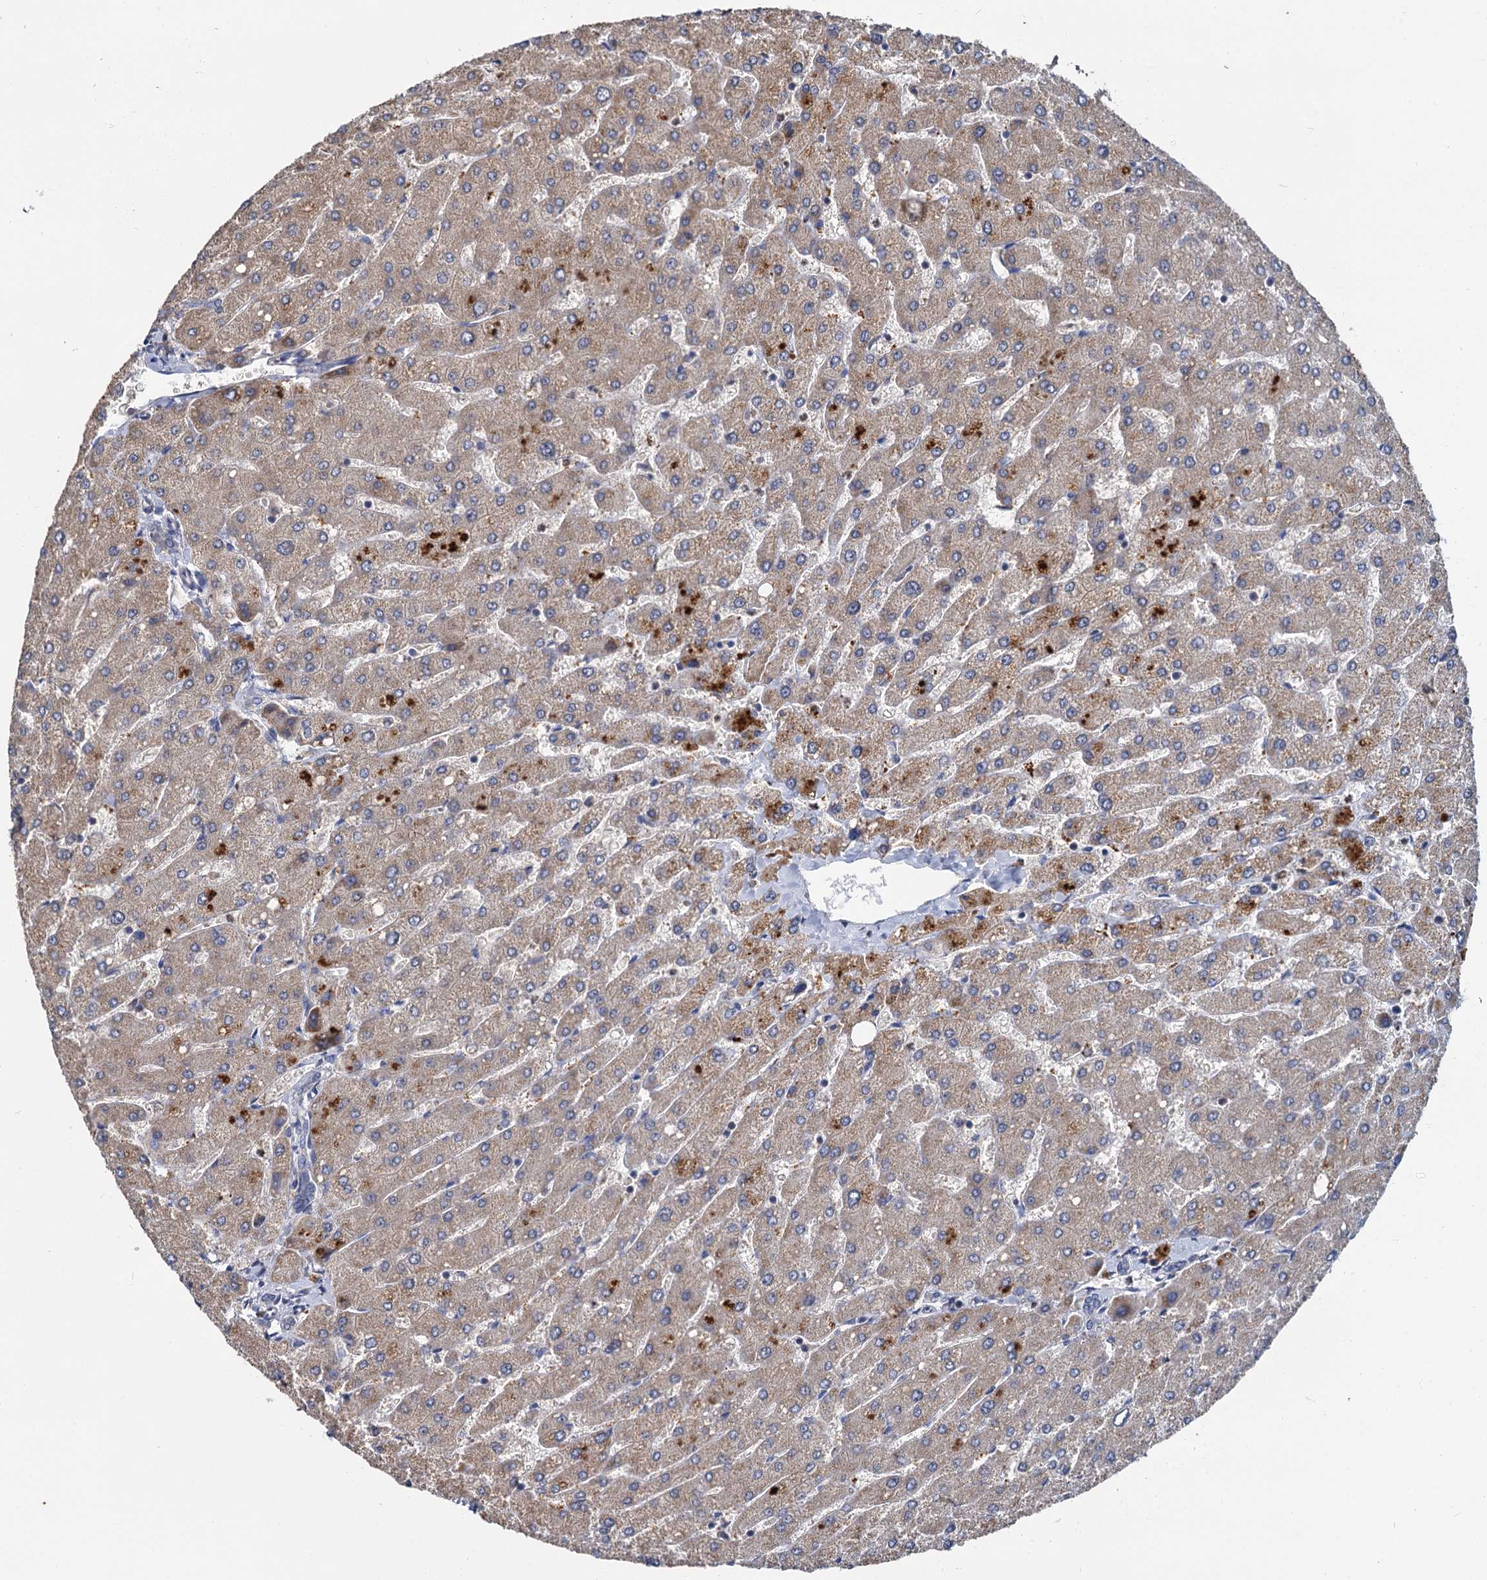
{"staining": {"intensity": "negative", "quantity": "none", "location": "none"}, "tissue": "liver", "cell_type": "Cholangiocytes", "image_type": "normal", "snomed": [{"axis": "morphology", "description": "Normal tissue, NOS"}, {"axis": "topography", "description": "Liver"}], "caption": "Immunohistochemistry of unremarkable liver demonstrates no expression in cholangiocytes. The staining is performed using DAB brown chromogen with nuclei counter-stained in using hematoxylin.", "gene": "CEP192", "patient": {"sex": "male", "age": 55}}